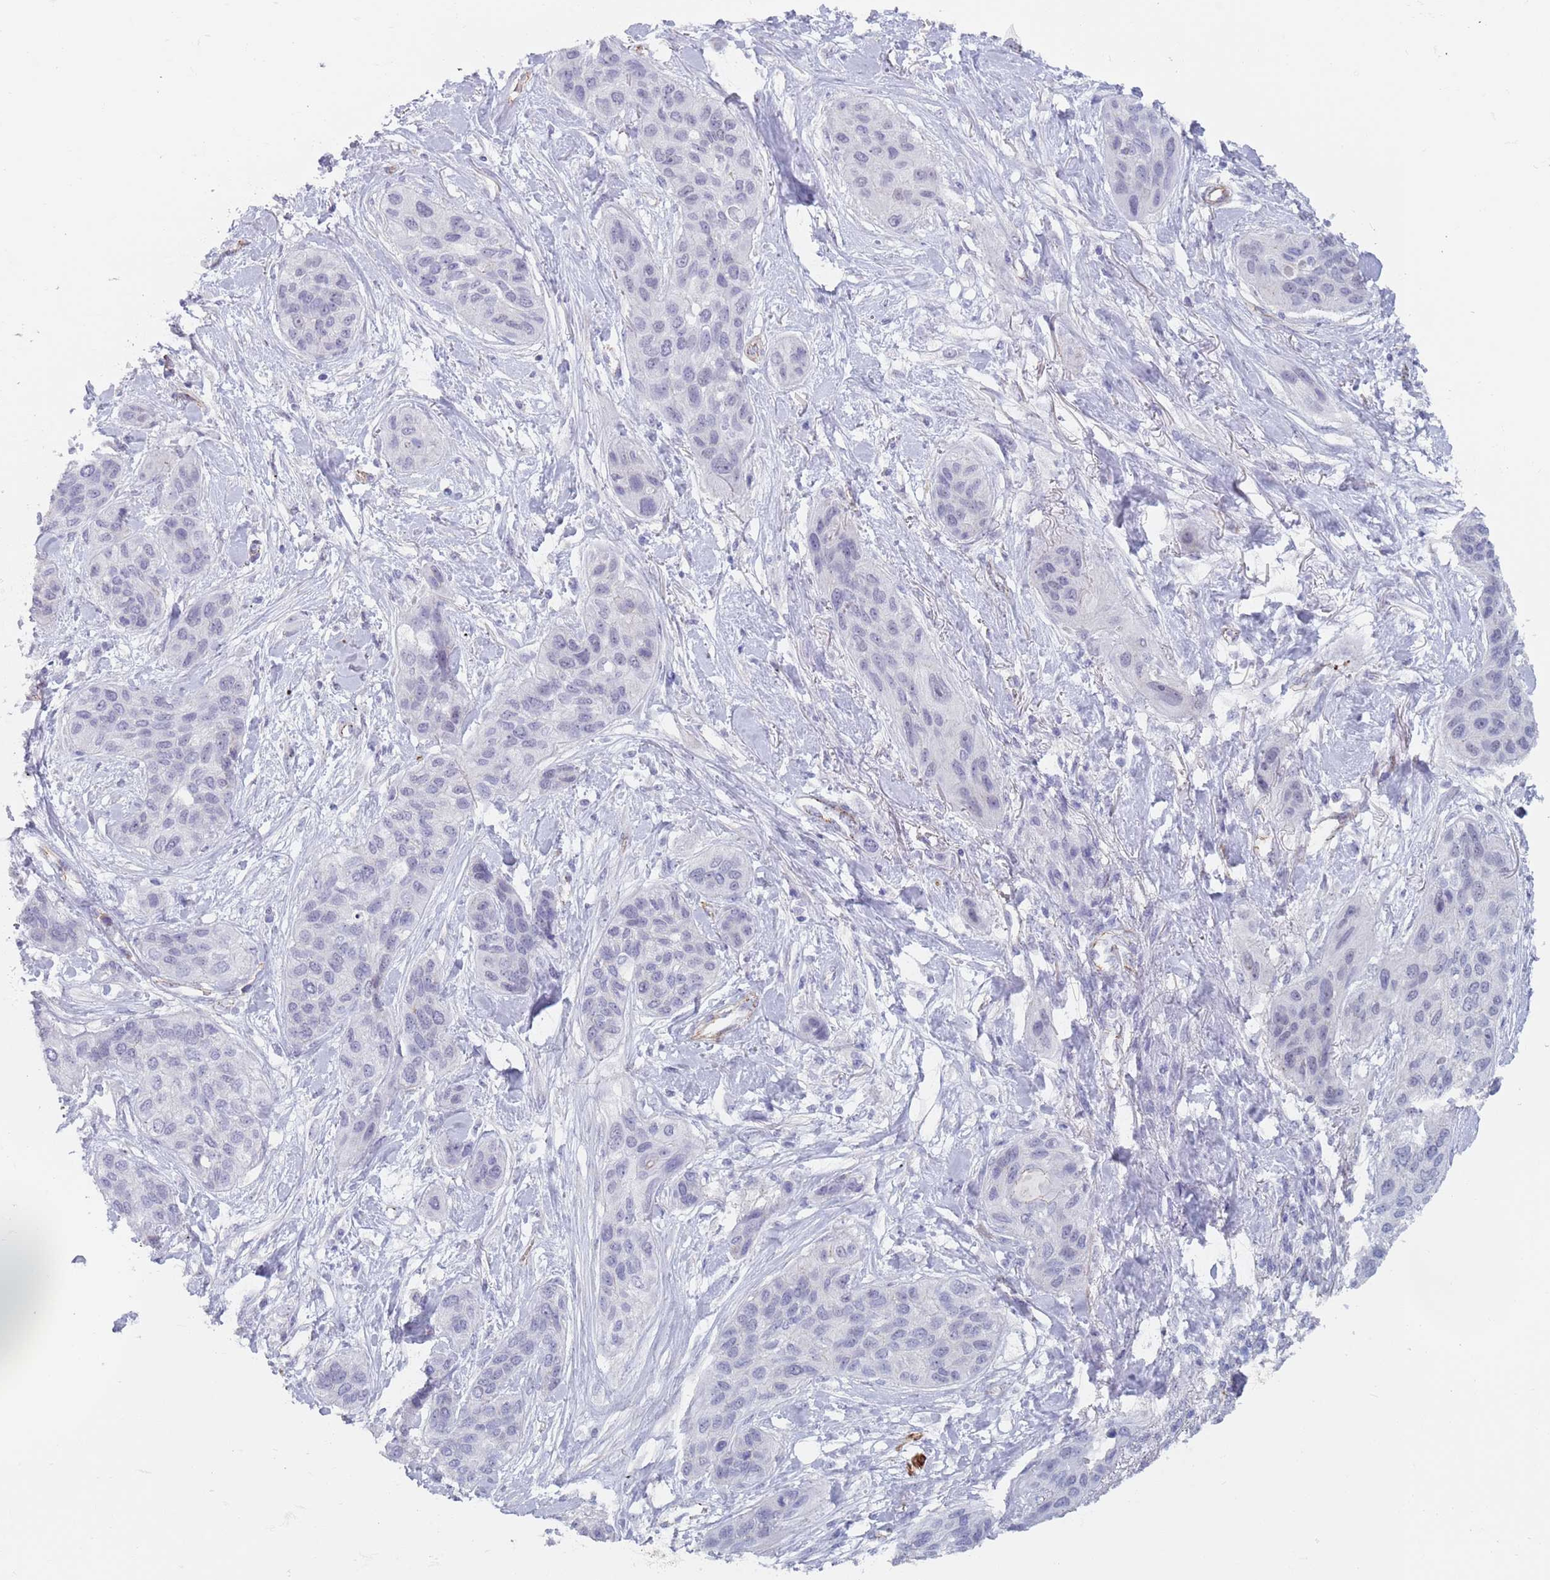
{"staining": {"intensity": "negative", "quantity": "none", "location": "none"}, "tissue": "lung cancer", "cell_type": "Tumor cells", "image_type": "cancer", "snomed": [{"axis": "morphology", "description": "Squamous cell carcinoma, NOS"}, {"axis": "topography", "description": "Lung"}], "caption": "An IHC micrograph of lung cancer is shown. There is no staining in tumor cells of lung cancer.", "gene": "OR5A2", "patient": {"sex": "female", "age": 70}}